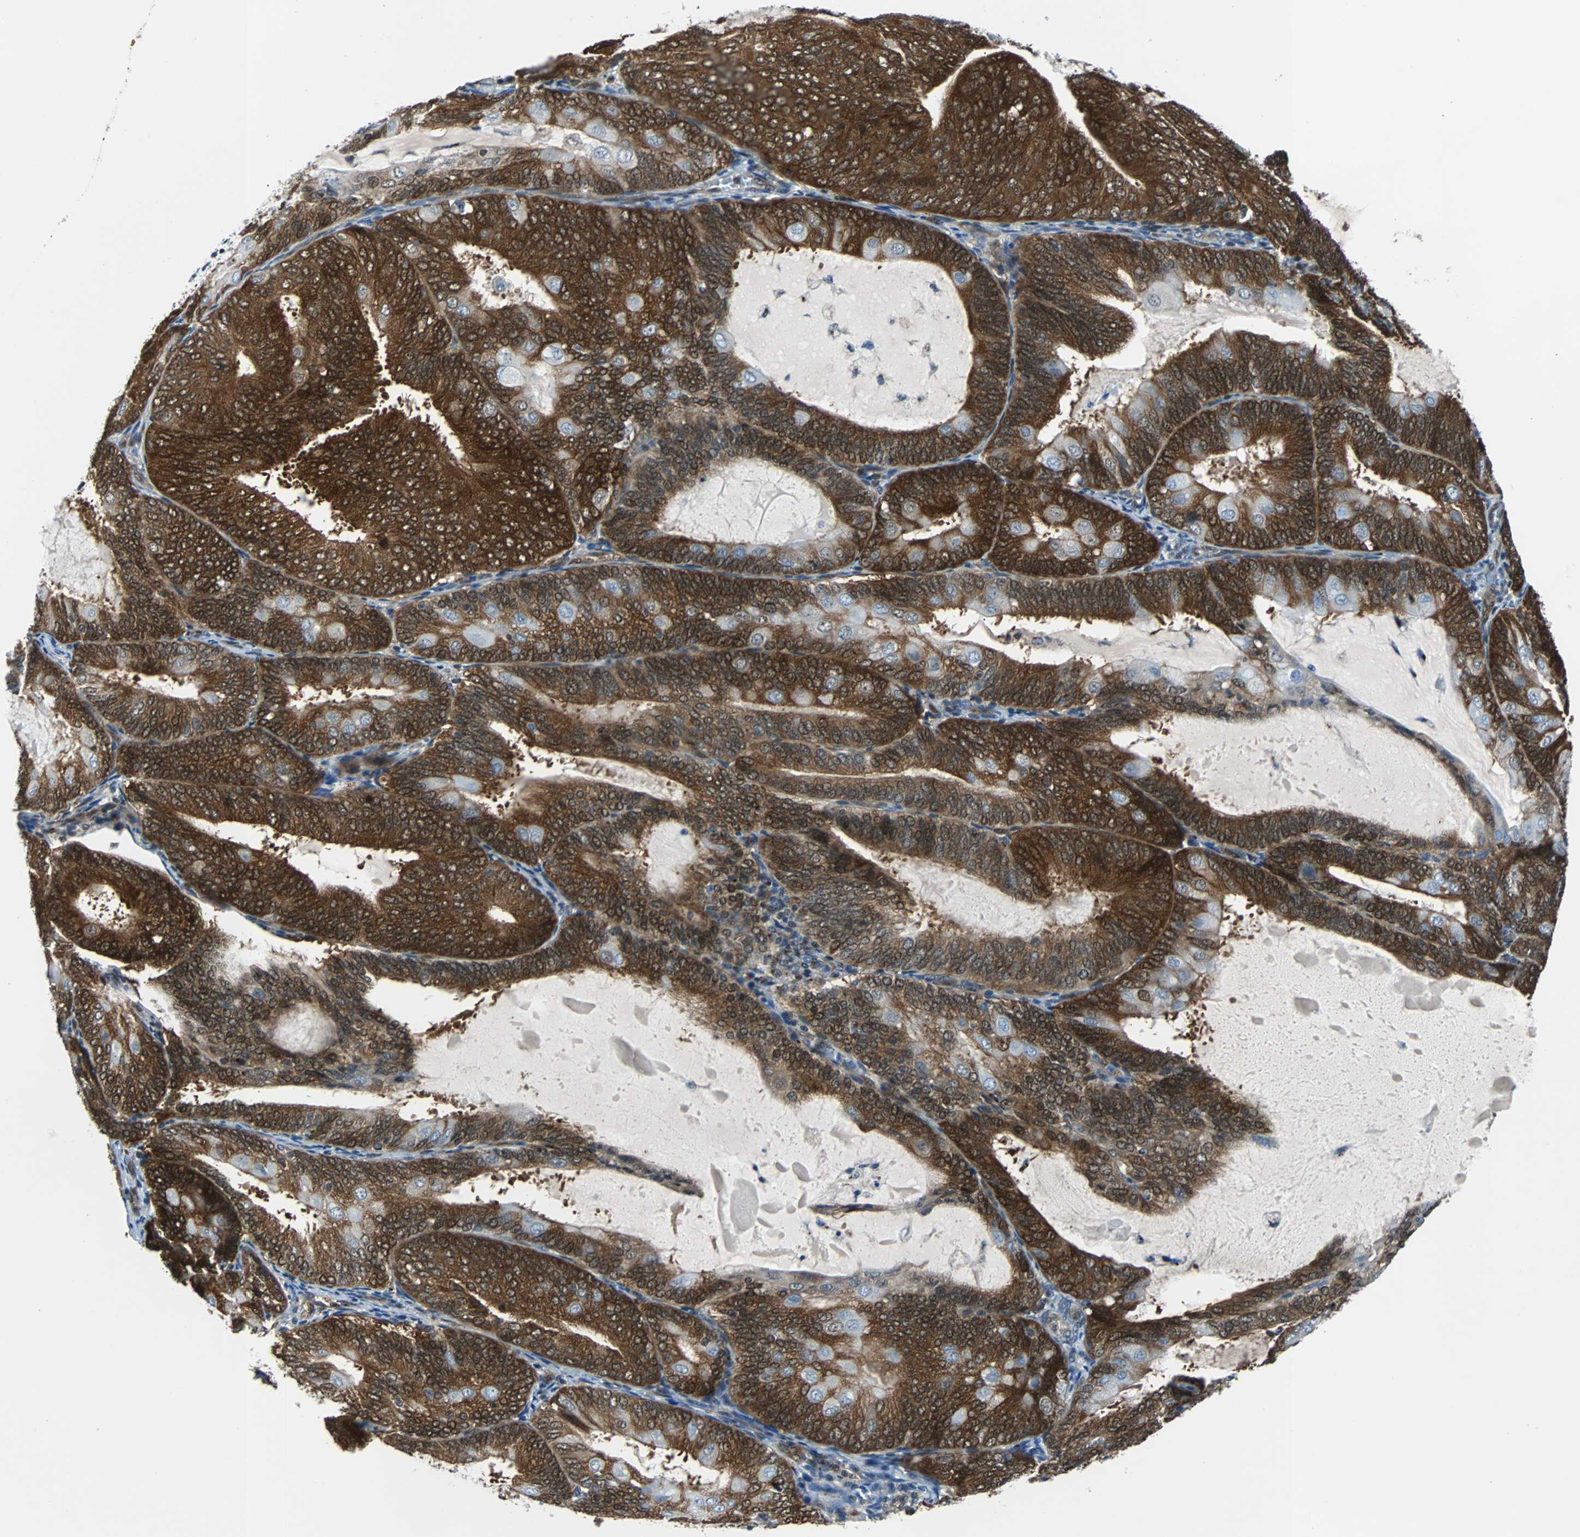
{"staining": {"intensity": "moderate", "quantity": ">75%", "location": "cytoplasmic/membranous,nuclear"}, "tissue": "endometrial cancer", "cell_type": "Tumor cells", "image_type": "cancer", "snomed": [{"axis": "morphology", "description": "Adenocarcinoma, NOS"}, {"axis": "topography", "description": "Endometrium"}], "caption": "Endometrial cancer (adenocarcinoma) stained with a brown dye reveals moderate cytoplasmic/membranous and nuclear positive expression in about >75% of tumor cells.", "gene": "MAP2K6", "patient": {"sex": "female", "age": 81}}